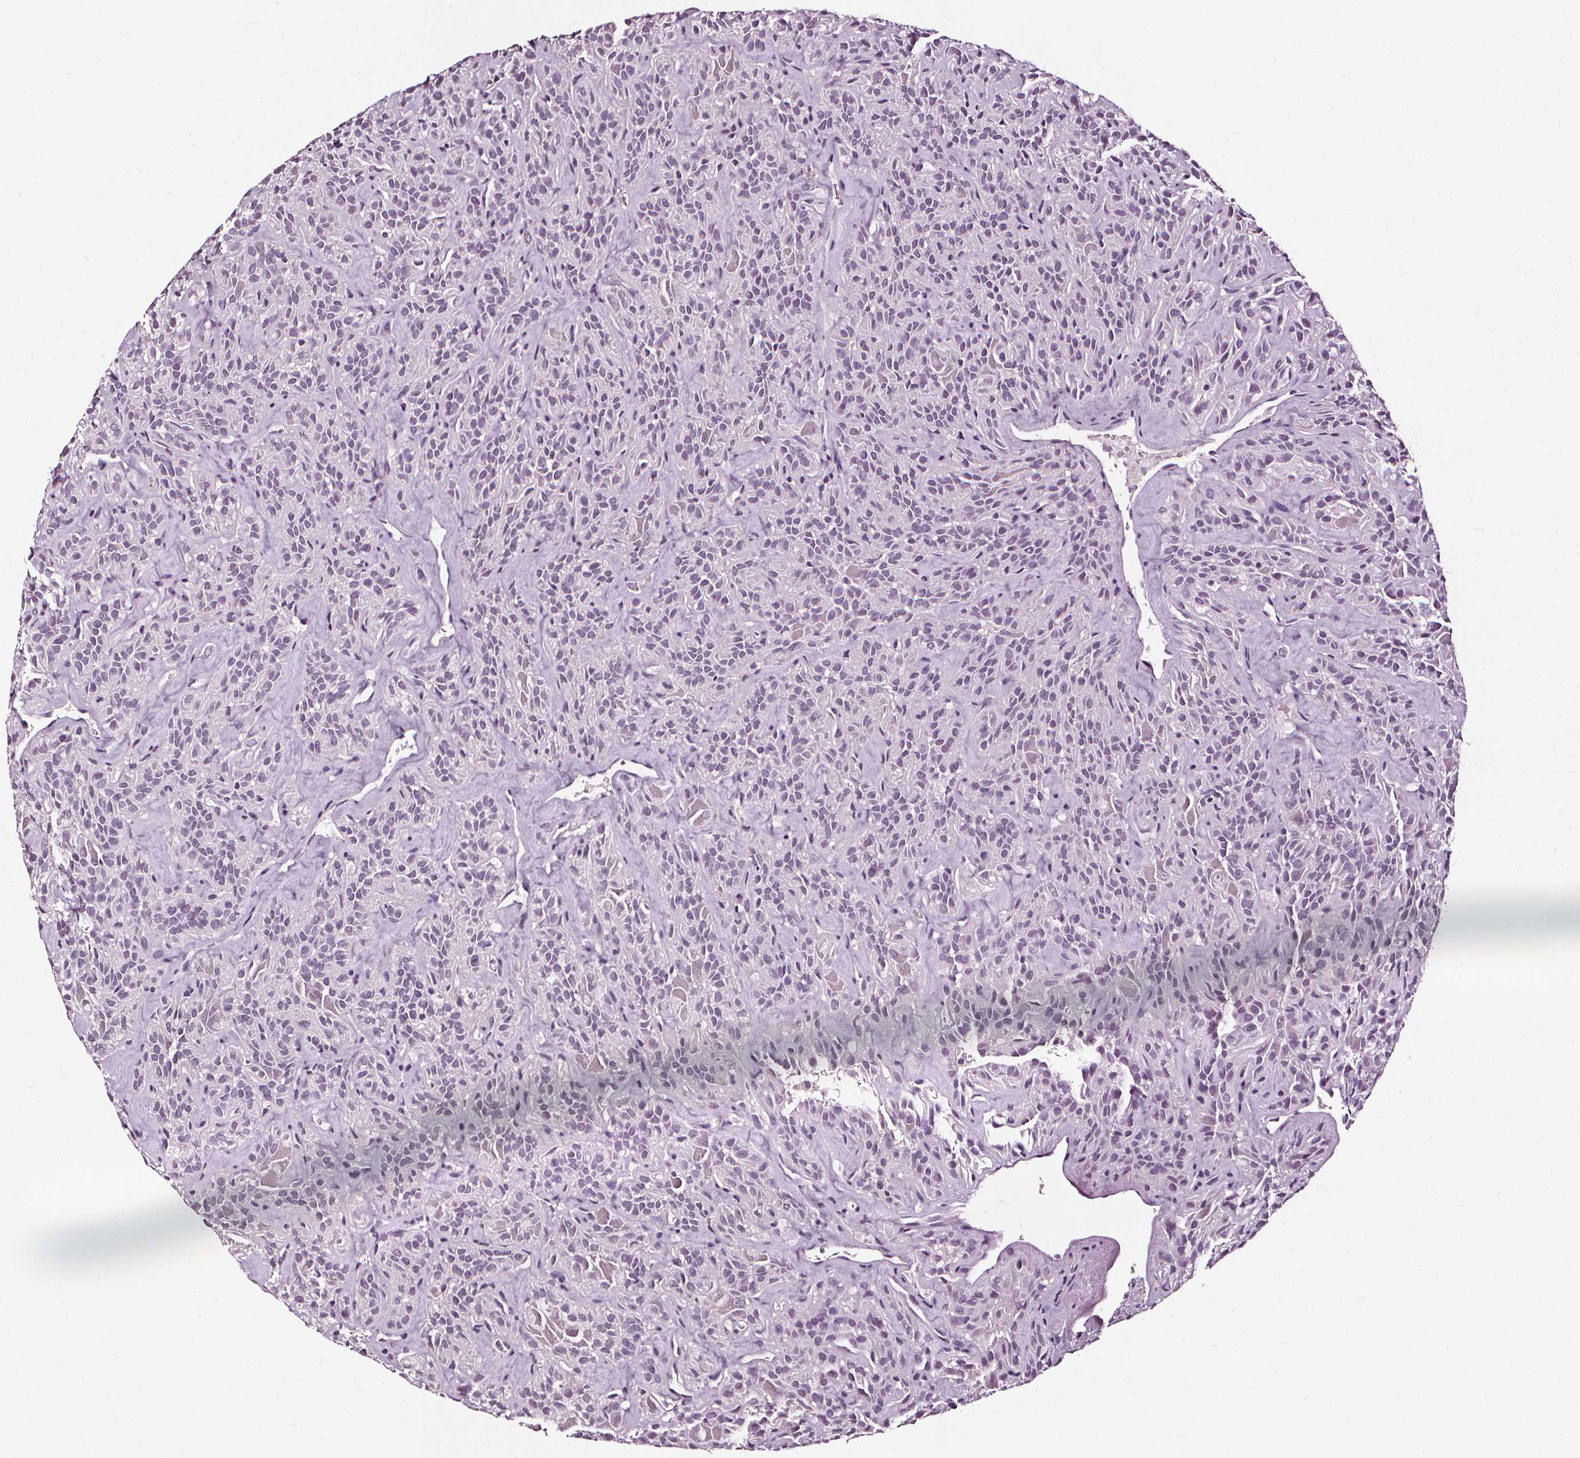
{"staining": {"intensity": "negative", "quantity": "none", "location": "none"}, "tissue": "thyroid cancer", "cell_type": "Tumor cells", "image_type": "cancer", "snomed": [{"axis": "morphology", "description": "Papillary adenocarcinoma, NOS"}, {"axis": "topography", "description": "Thyroid gland"}], "caption": "There is no significant expression in tumor cells of papillary adenocarcinoma (thyroid). (DAB (3,3'-diaminobenzidine) immunohistochemistry, high magnification).", "gene": "DEFA5", "patient": {"sex": "female", "age": 45}}